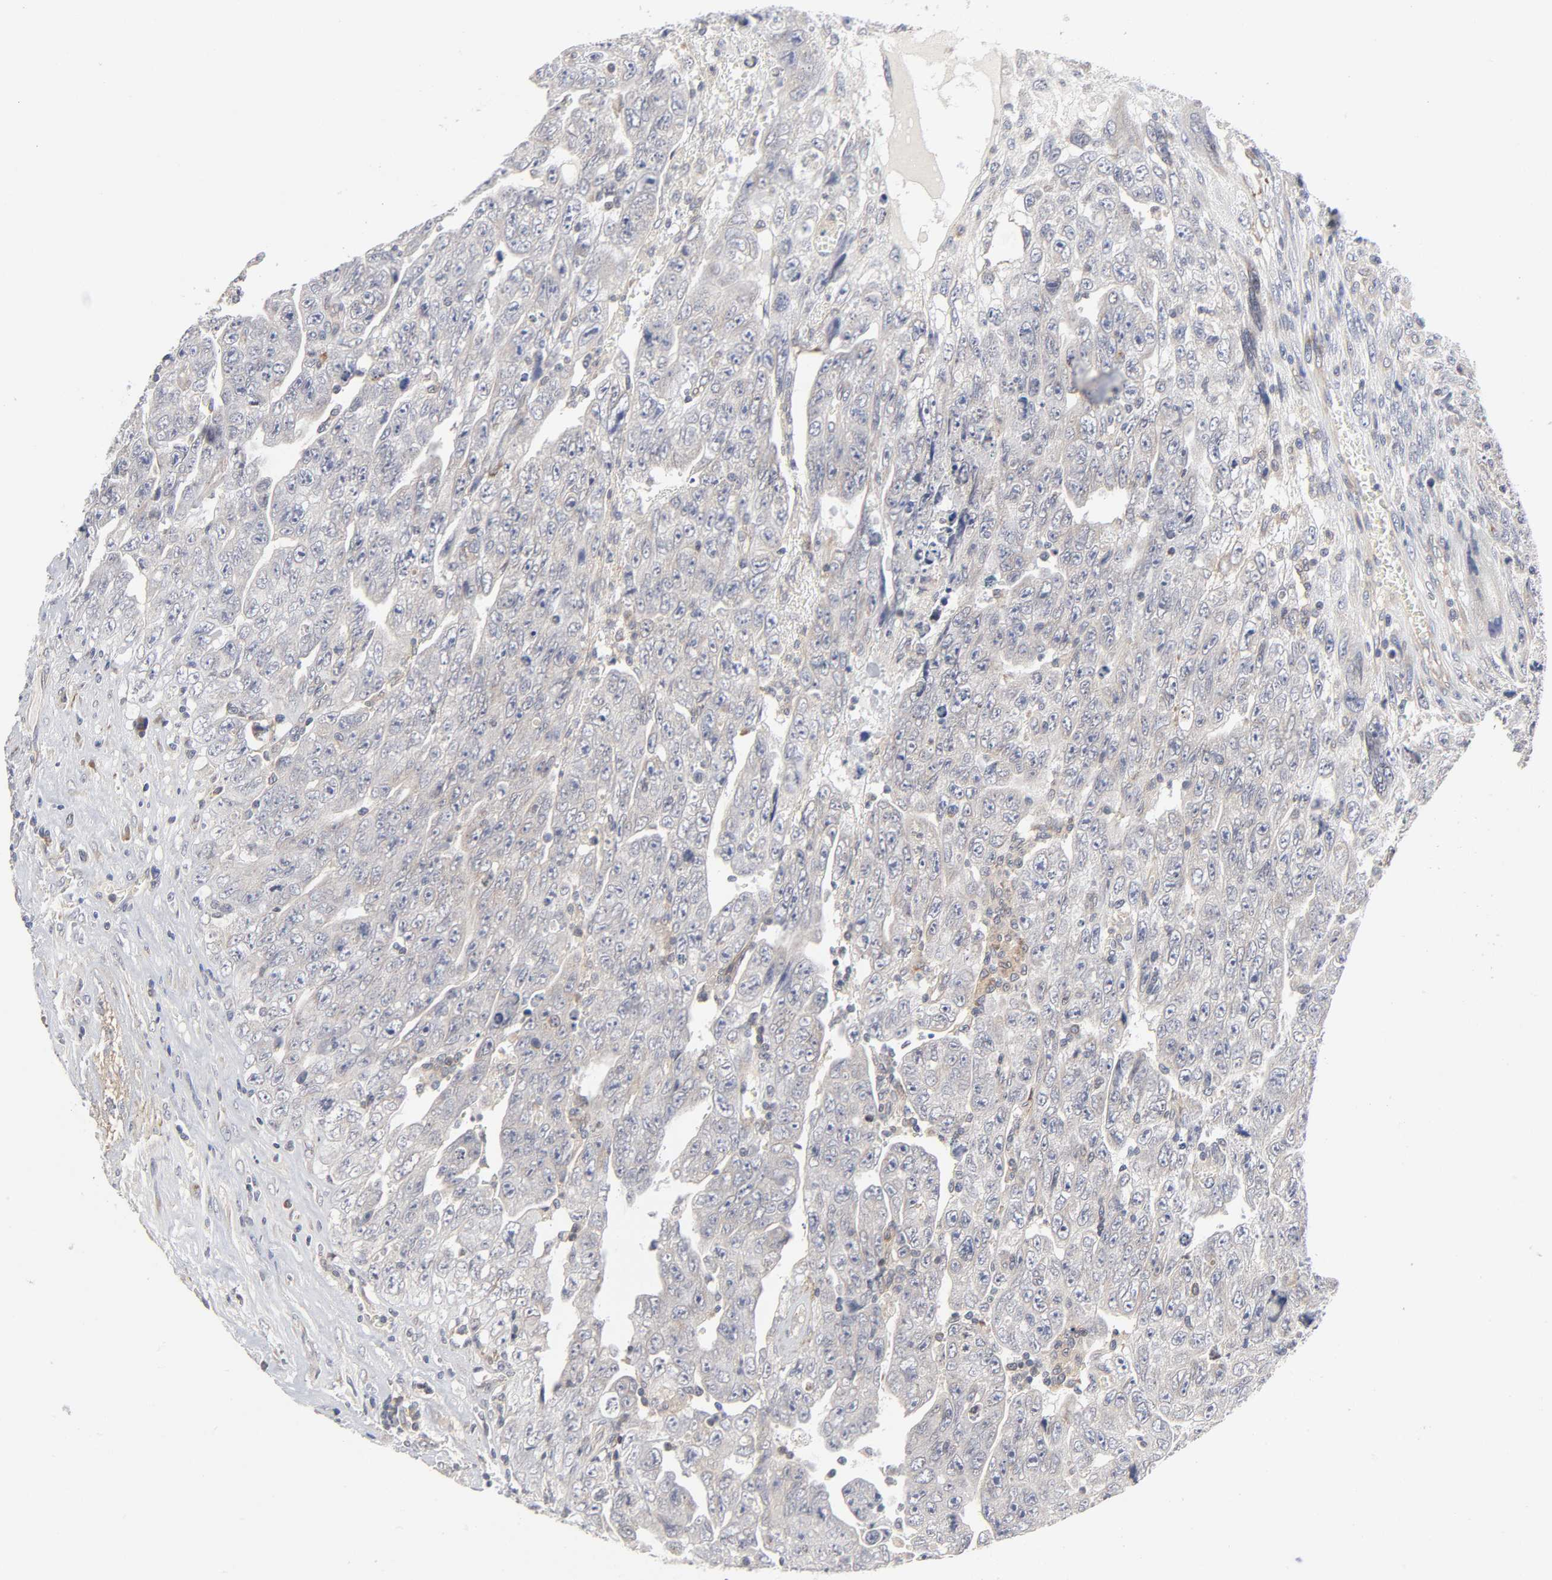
{"staining": {"intensity": "negative", "quantity": "none", "location": "none"}, "tissue": "testis cancer", "cell_type": "Tumor cells", "image_type": "cancer", "snomed": [{"axis": "morphology", "description": "Carcinoma, Embryonal, NOS"}, {"axis": "topography", "description": "Testis"}], "caption": "The micrograph demonstrates no significant staining in tumor cells of testis cancer.", "gene": "IL4R", "patient": {"sex": "male", "age": 28}}